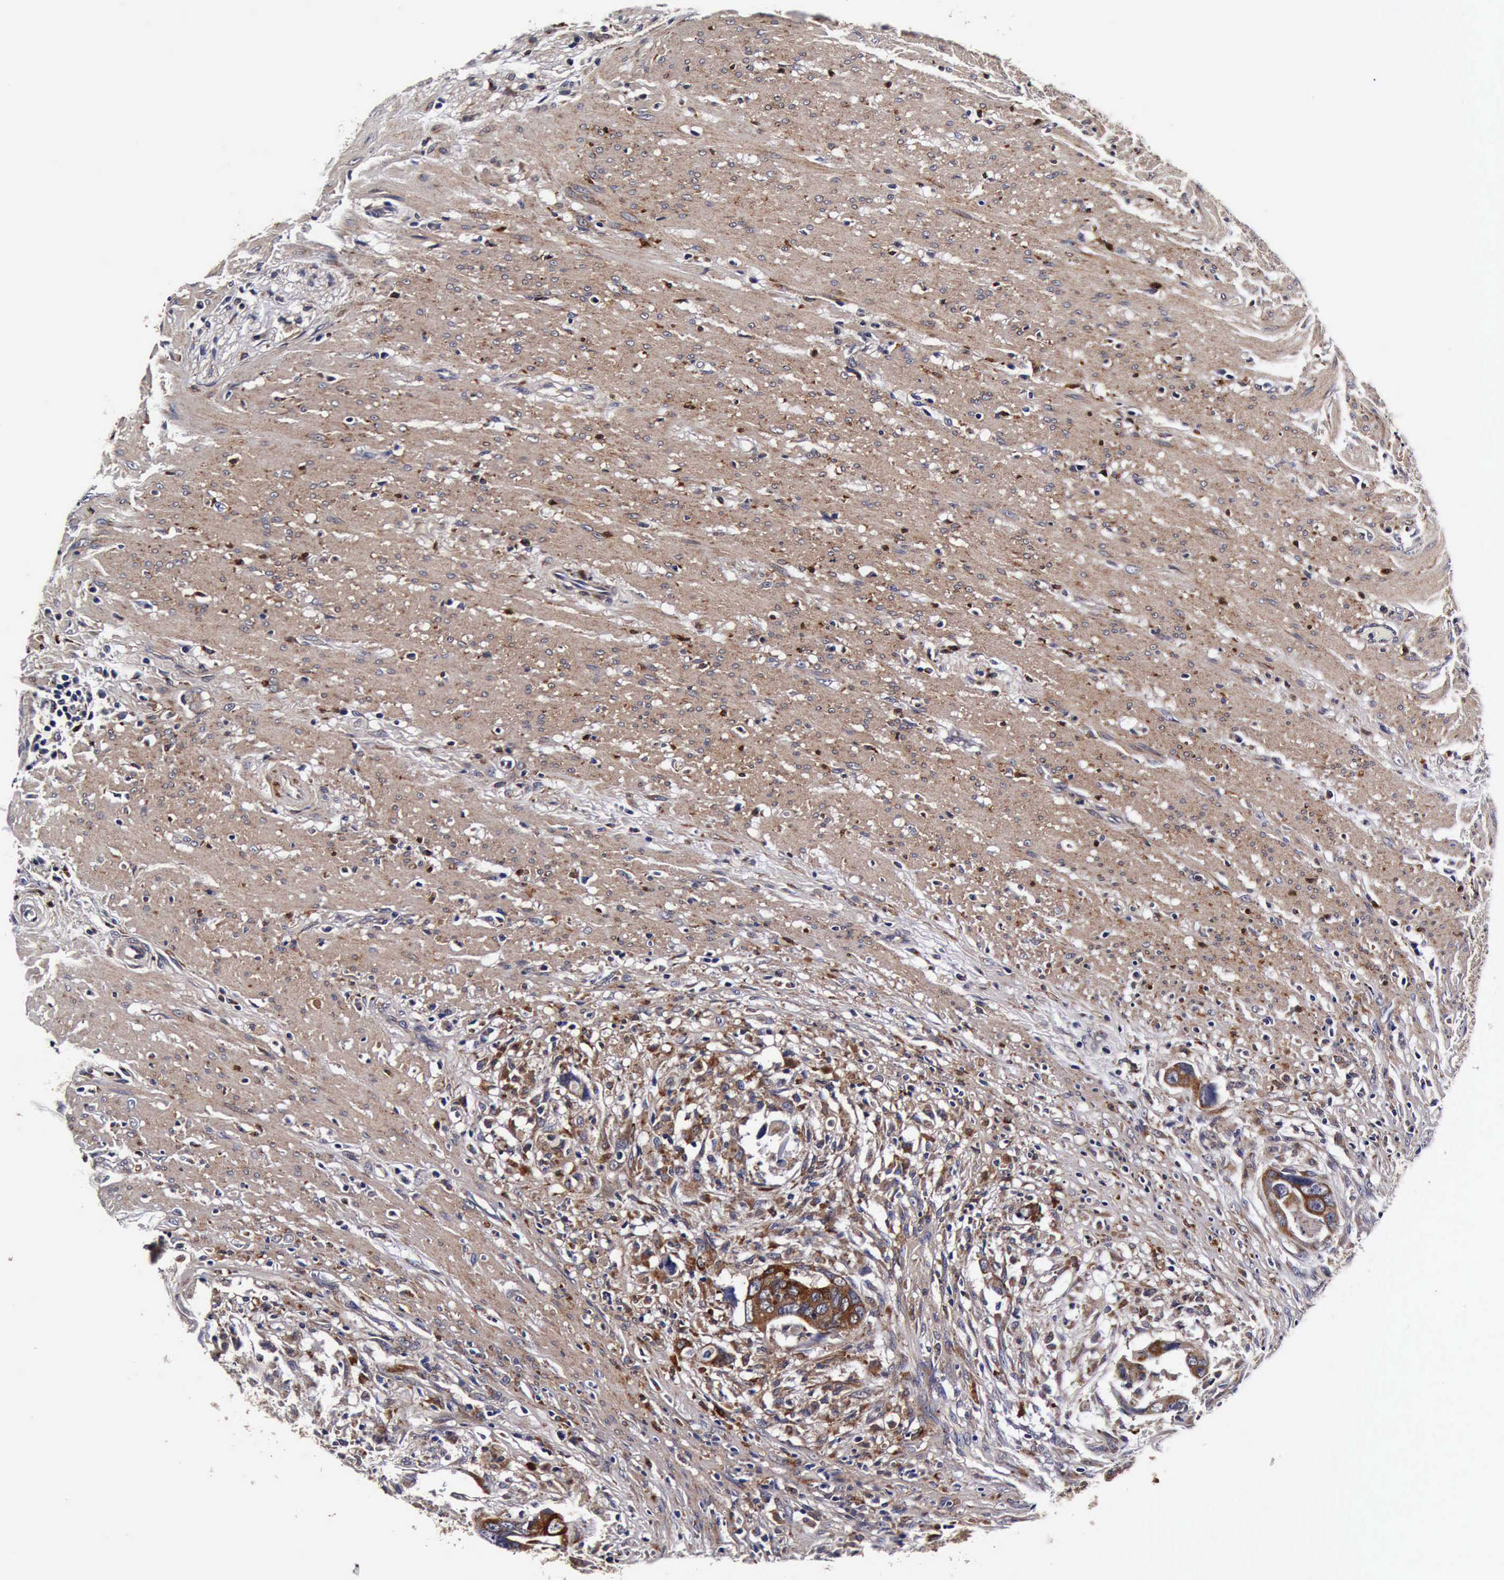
{"staining": {"intensity": "strong", "quantity": ">75%", "location": "cytoplasmic/membranous"}, "tissue": "colorectal cancer", "cell_type": "Tumor cells", "image_type": "cancer", "snomed": [{"axis": "morphology", "description": "Adenocarcinoma, NOS"}, {"axis": "topography", "description": "Rectum"}], "caption": "High-power microscopy captured an immunohistochemistry (IHC) micrograph of colorectal cancer (adenocarcinoma), revealing strong cytoplasmic/membranous positivity in approximately >75% of tumor cells.", "gene": "CST3", "patient": {"sex": "male", "age": 53}}